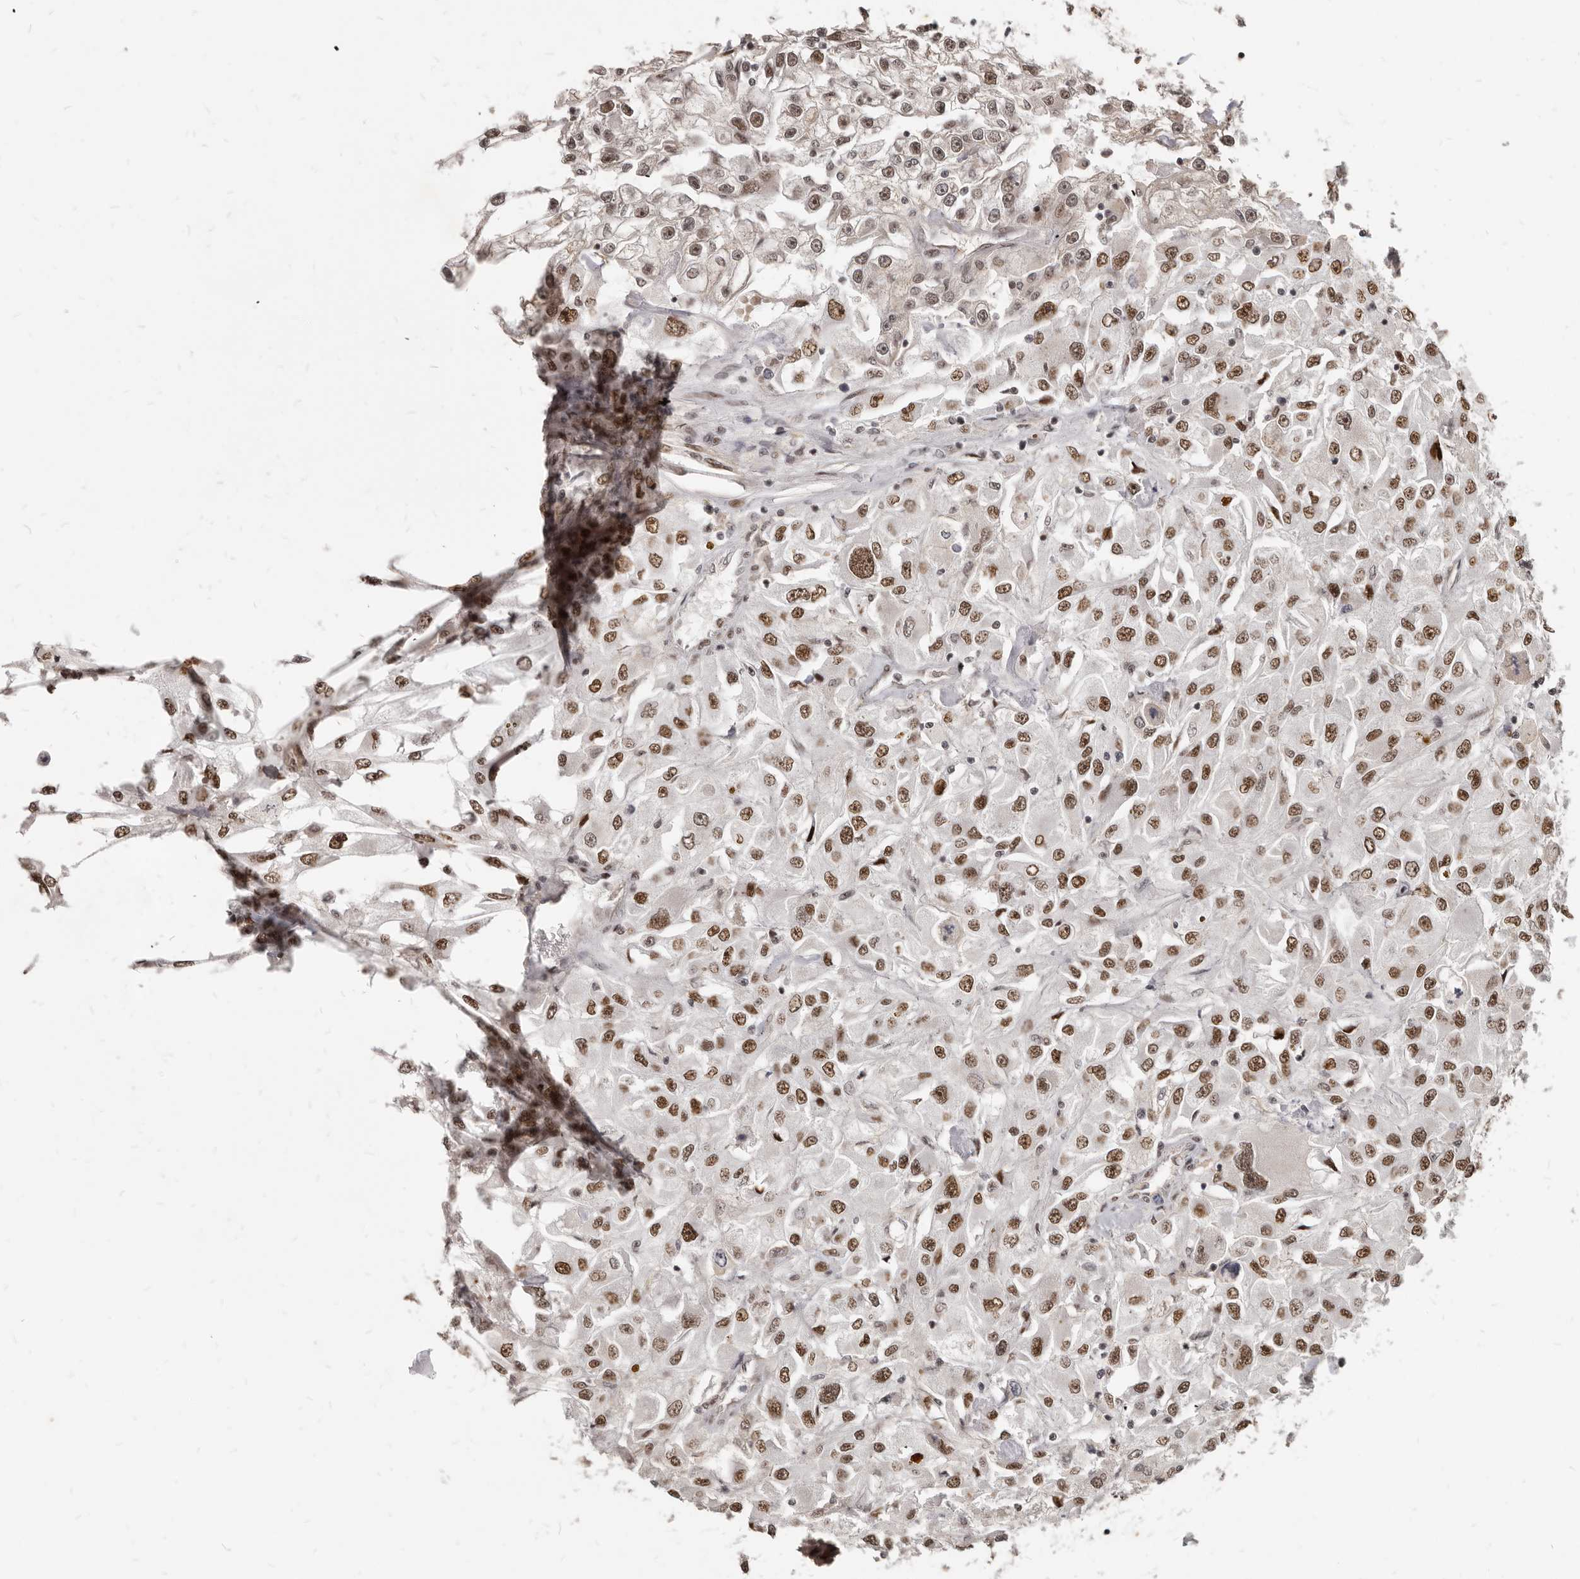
{"staining": {"intensity": "moderate", "quantity": "25%-75%", "location": "nuclear"}, "tissue": "renal cancer", "cell_type": "Tumor cells", "image_type": "cancer", "snomed": [{"axis": "morphology", "description": "Adenocarcinoma, NOS"}, {"axis": "topography", "description": "Kidney"}], "caption": "This is a photomicrograph of immunohistochemistry (IHC) staining of renal cancer, which shows moderate staining in the nuclear of tumor cells.", "gene": "ATF5", "patient": {"sex": "female", "age": 52}}